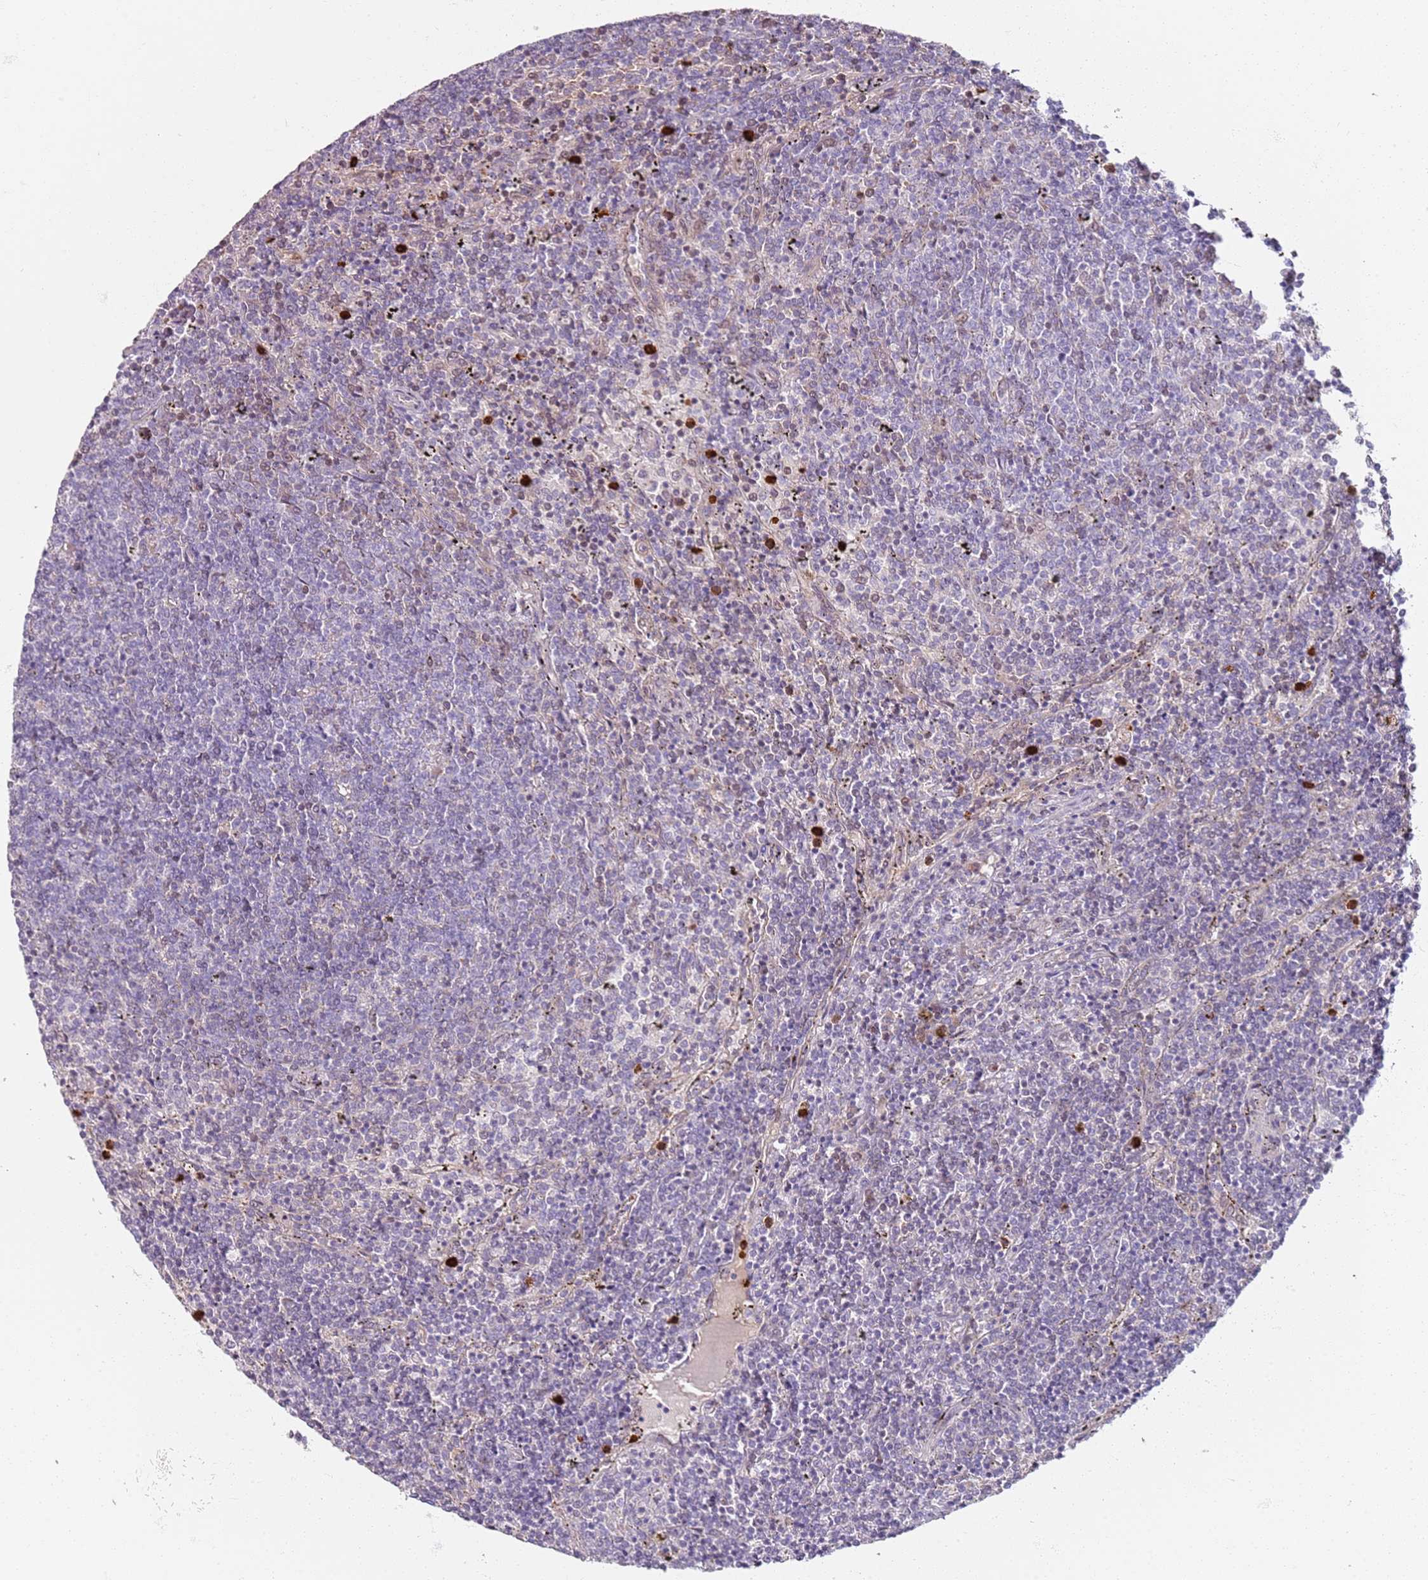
{"staining": {"intensity": "negative", "quantity": "none", "location": "none"}, "tissue": "lymphoma", "cell_type": "Tumor cells", "image_type": "cancer", "snomed": [{"axis": "morphology", "description": "Malignant lymphoma, non-Hodgkin's type, Low grade"}, {"axis": "topography", "description": "Spleen"}], "caption": "Tumor cells are negative for brown protein staining in lymphoma.", "gene": "CD40LG", "patient": {"sex": "female", "age": 50}}